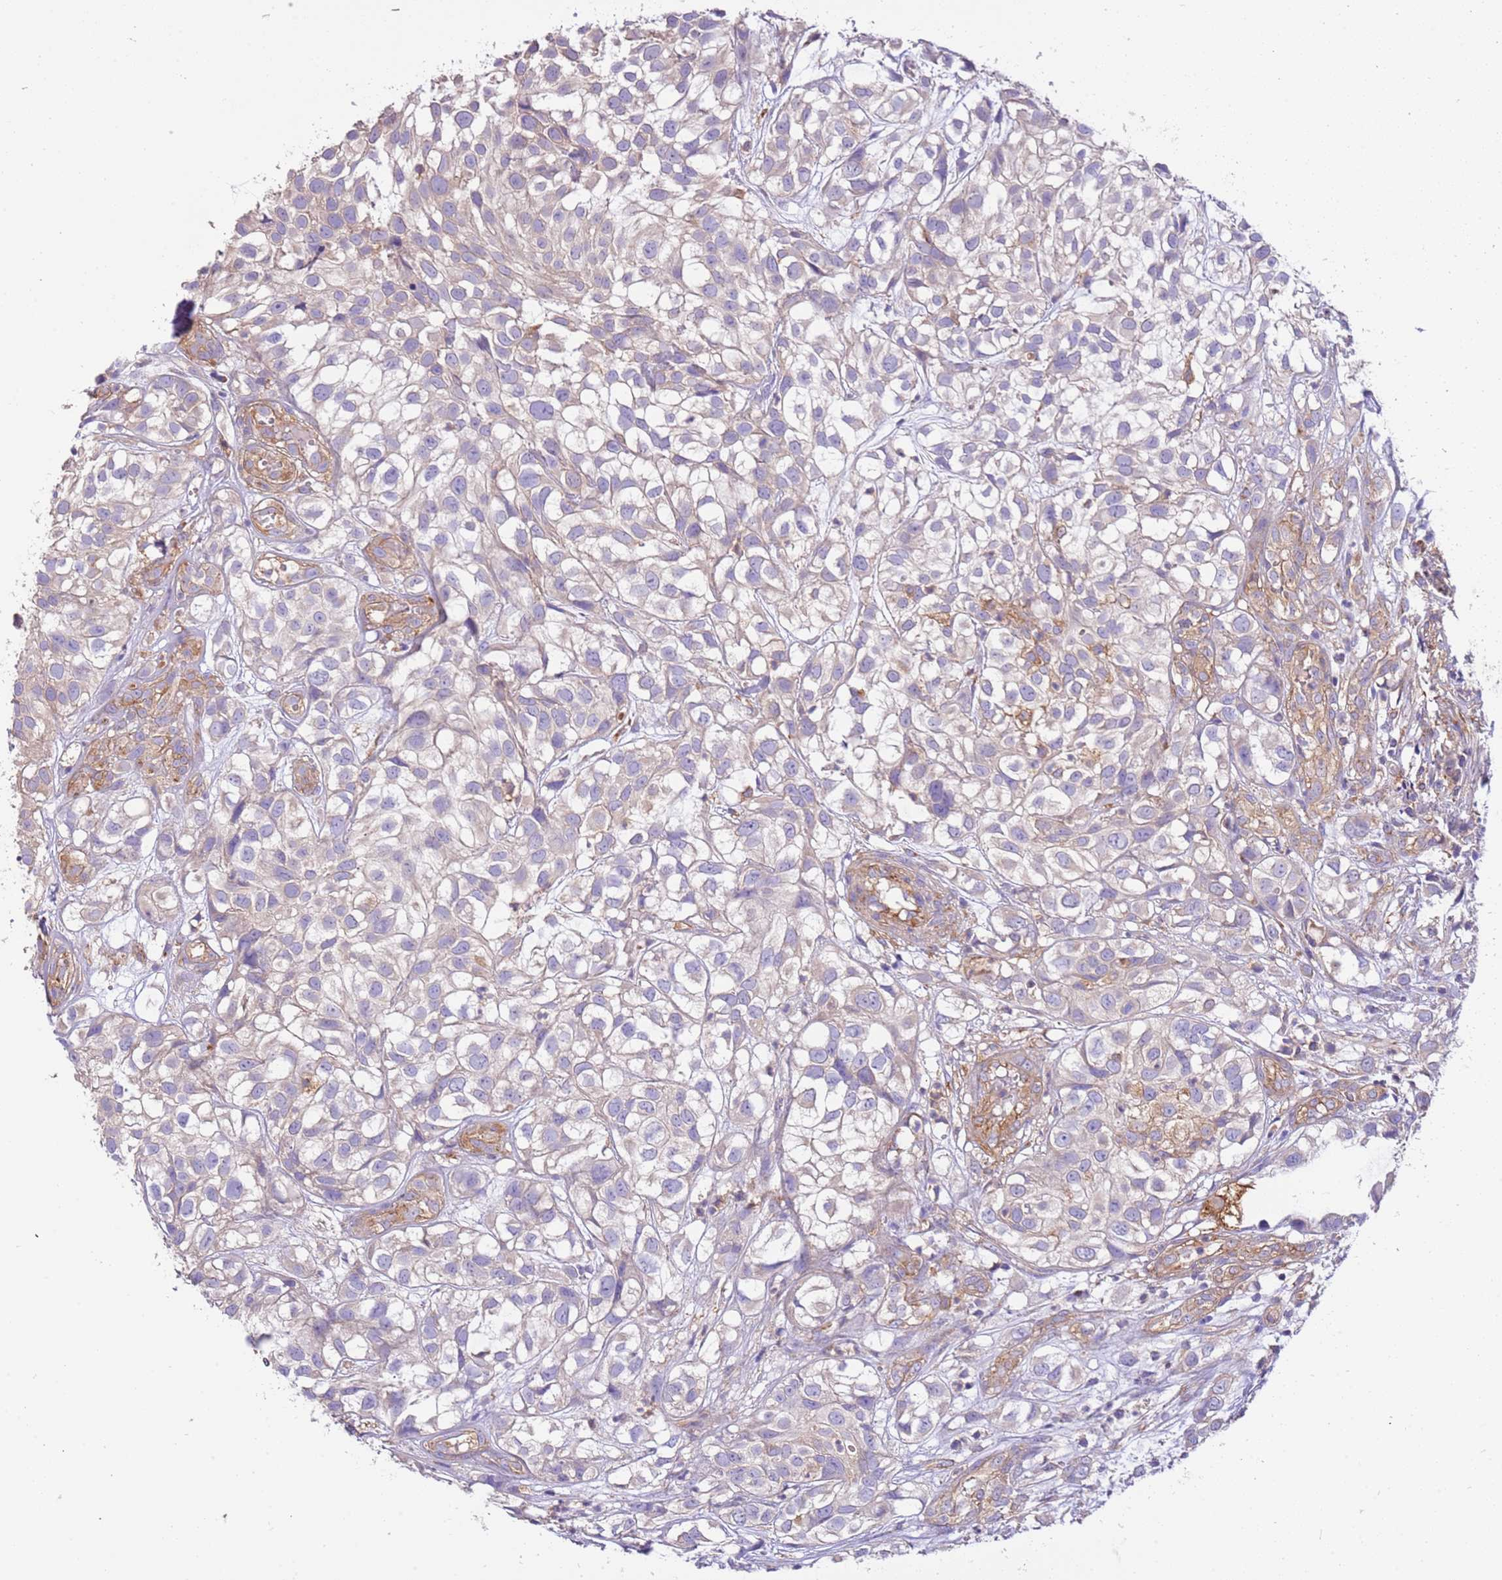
{"staining": {"intensity": "negative", "quantity": "none", "location": "none"}, "tissue": "urothelial cancer", "cell_type": "Tumor cells", "image_type": "cancer", "snomed": [{"axis": "morphology", "description": "Urothelial carcinoma, High grade"}, {"axis": "topography", "description": "Urinary bladder"}], "caption": "Tumor cells are negative for protein expression in human high-grade urothelial carcinoma.", "gene": "NAALADL1", "patient": {"sex": "male", "age": 56}}